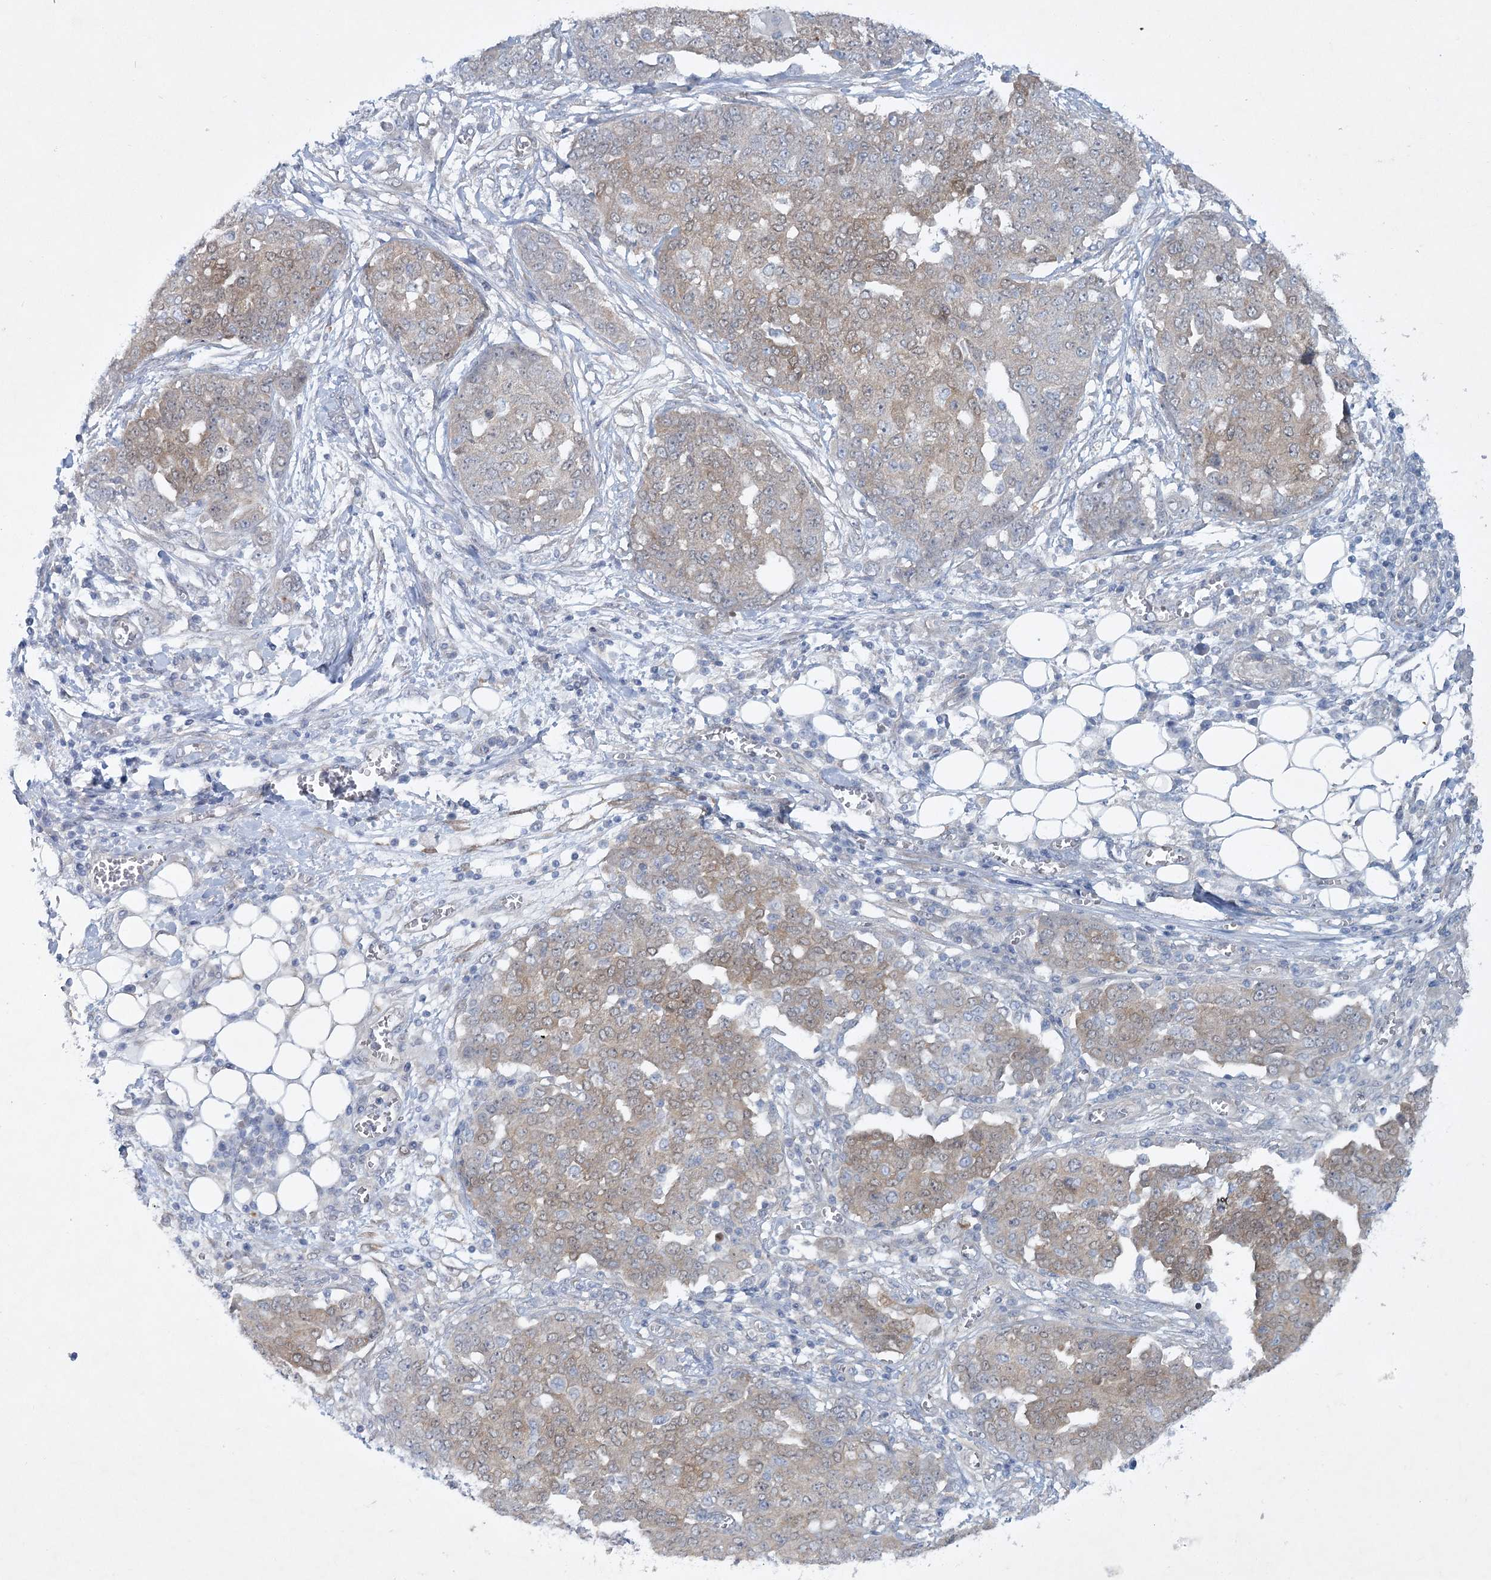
{"staining": {"intensity": "moderate", "quantity": "<25%", "location": "cytoplasmic/membranous"}, "tissue": "ovarian cancer", "cell_type": "Tumor cells", "image_type": "cancer", "snomed": [{"axis": "morphology", "description": "Cystadenocarcinoma, serous, NOS"}, {"axis": "topography", "description": "Soft tissue"}, {"axis": "topography", "description": "Ovary"}], "caption": "Human ovarian cancer (serous cystadenocarcinoma) stained with a brown dye displays moderate cytoplasmic/membranous positive positivity in about <25% of tumor cells.", "gene": "AAMDC", "patient": {"sex": "female", "age": 57}}